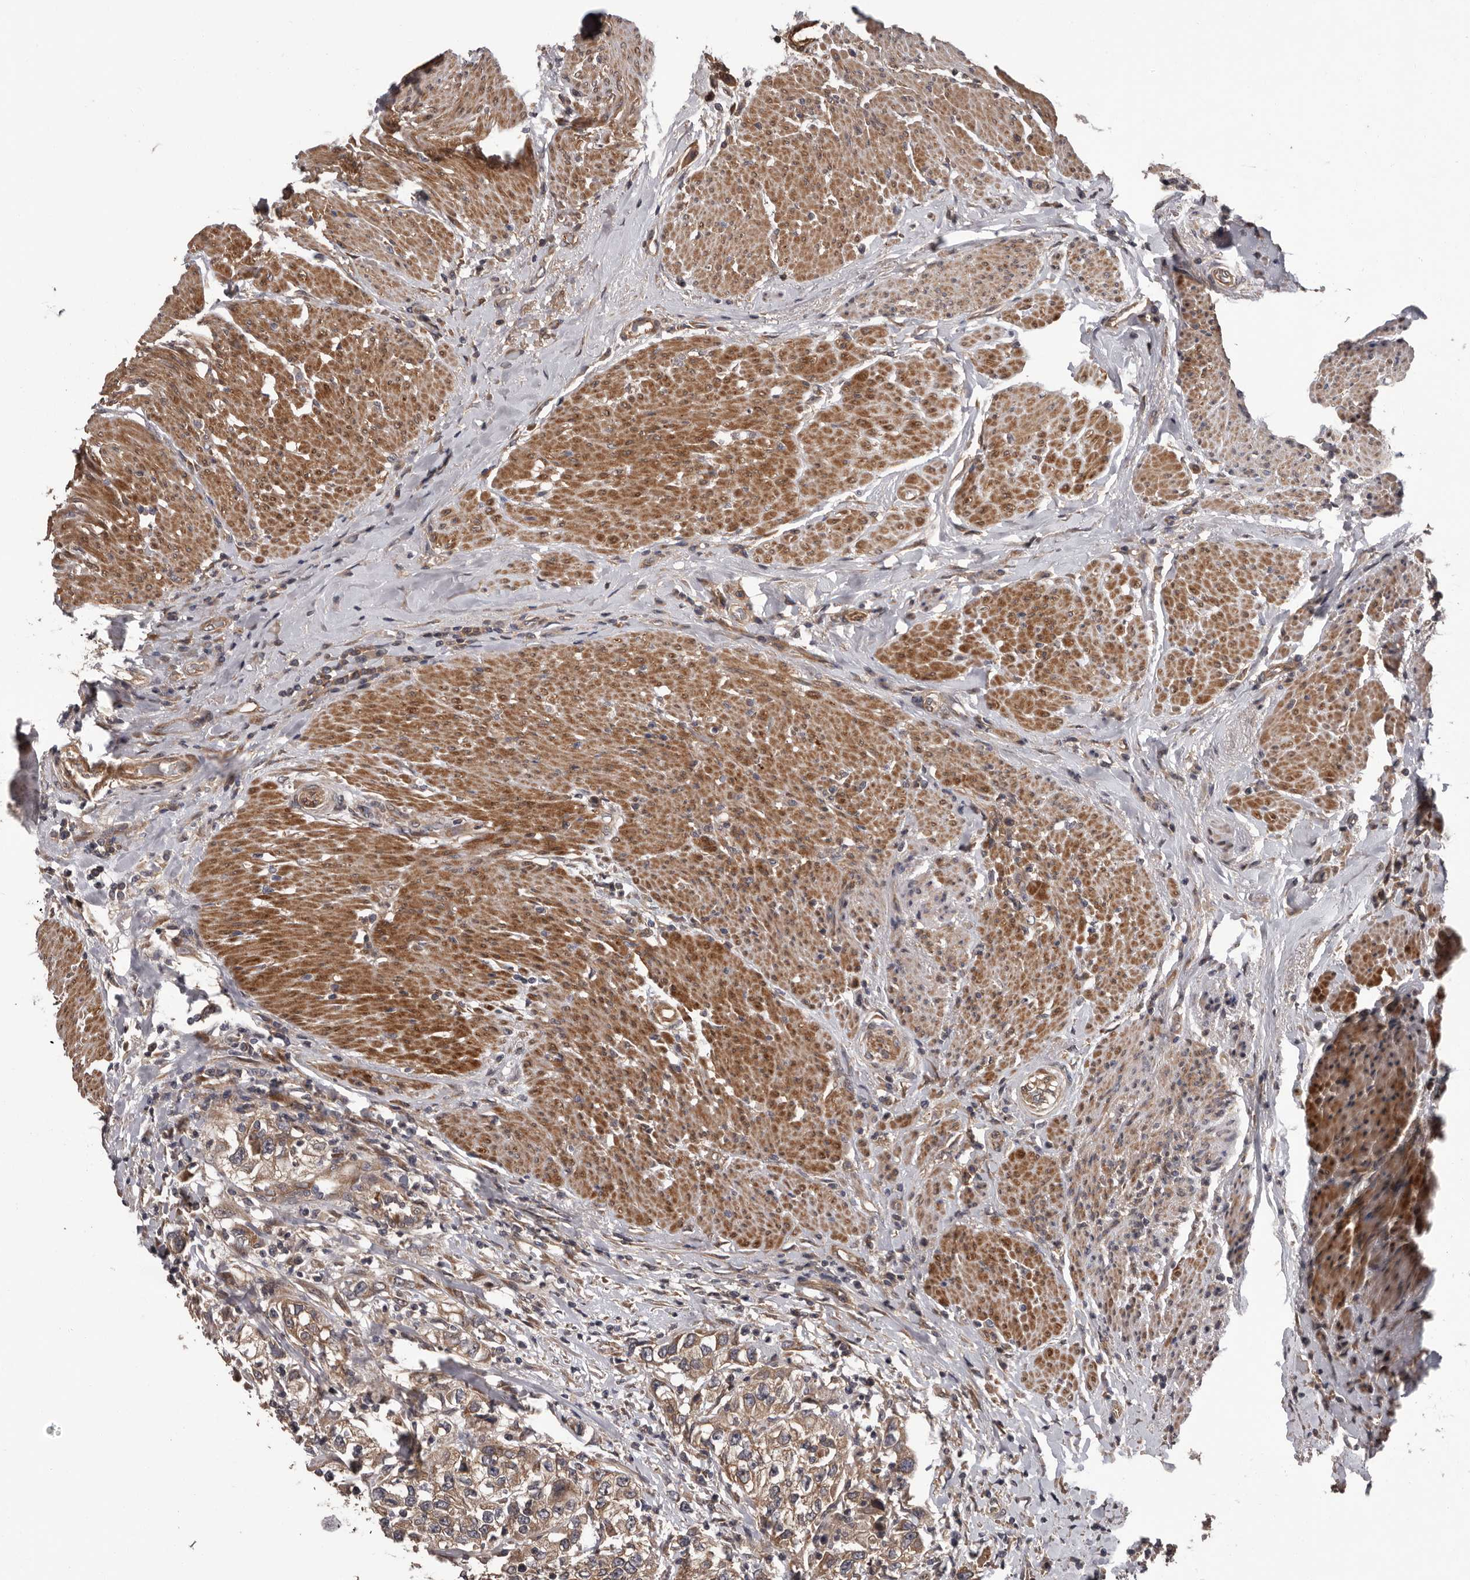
{"staining": {"intensity": "weak", "quantity": ">75%", "location": "cytoplasmic/membranous"}, "tissue": "urothelial cancer", "cell_type": "Tumor cells", "image_type": "cancer", "snomed": [{"axis": "morphology", "description": "Urothelial carcinoma, High grade"}, {"axis": "topography", "description": "Urinary bladder"}], "caption": "Protein analysis of urothelial carcinoma (high-grade) tissue demonstrates weak cytoplasmic/membranous positivity in about >75% of tumor cells. (Stains: DAB in brown, nuclei in blue, Microscopy: brightfield microscopy at high magnification).", "gene": "PRKD1", "patient": {"sex": "female", "age": 80}}